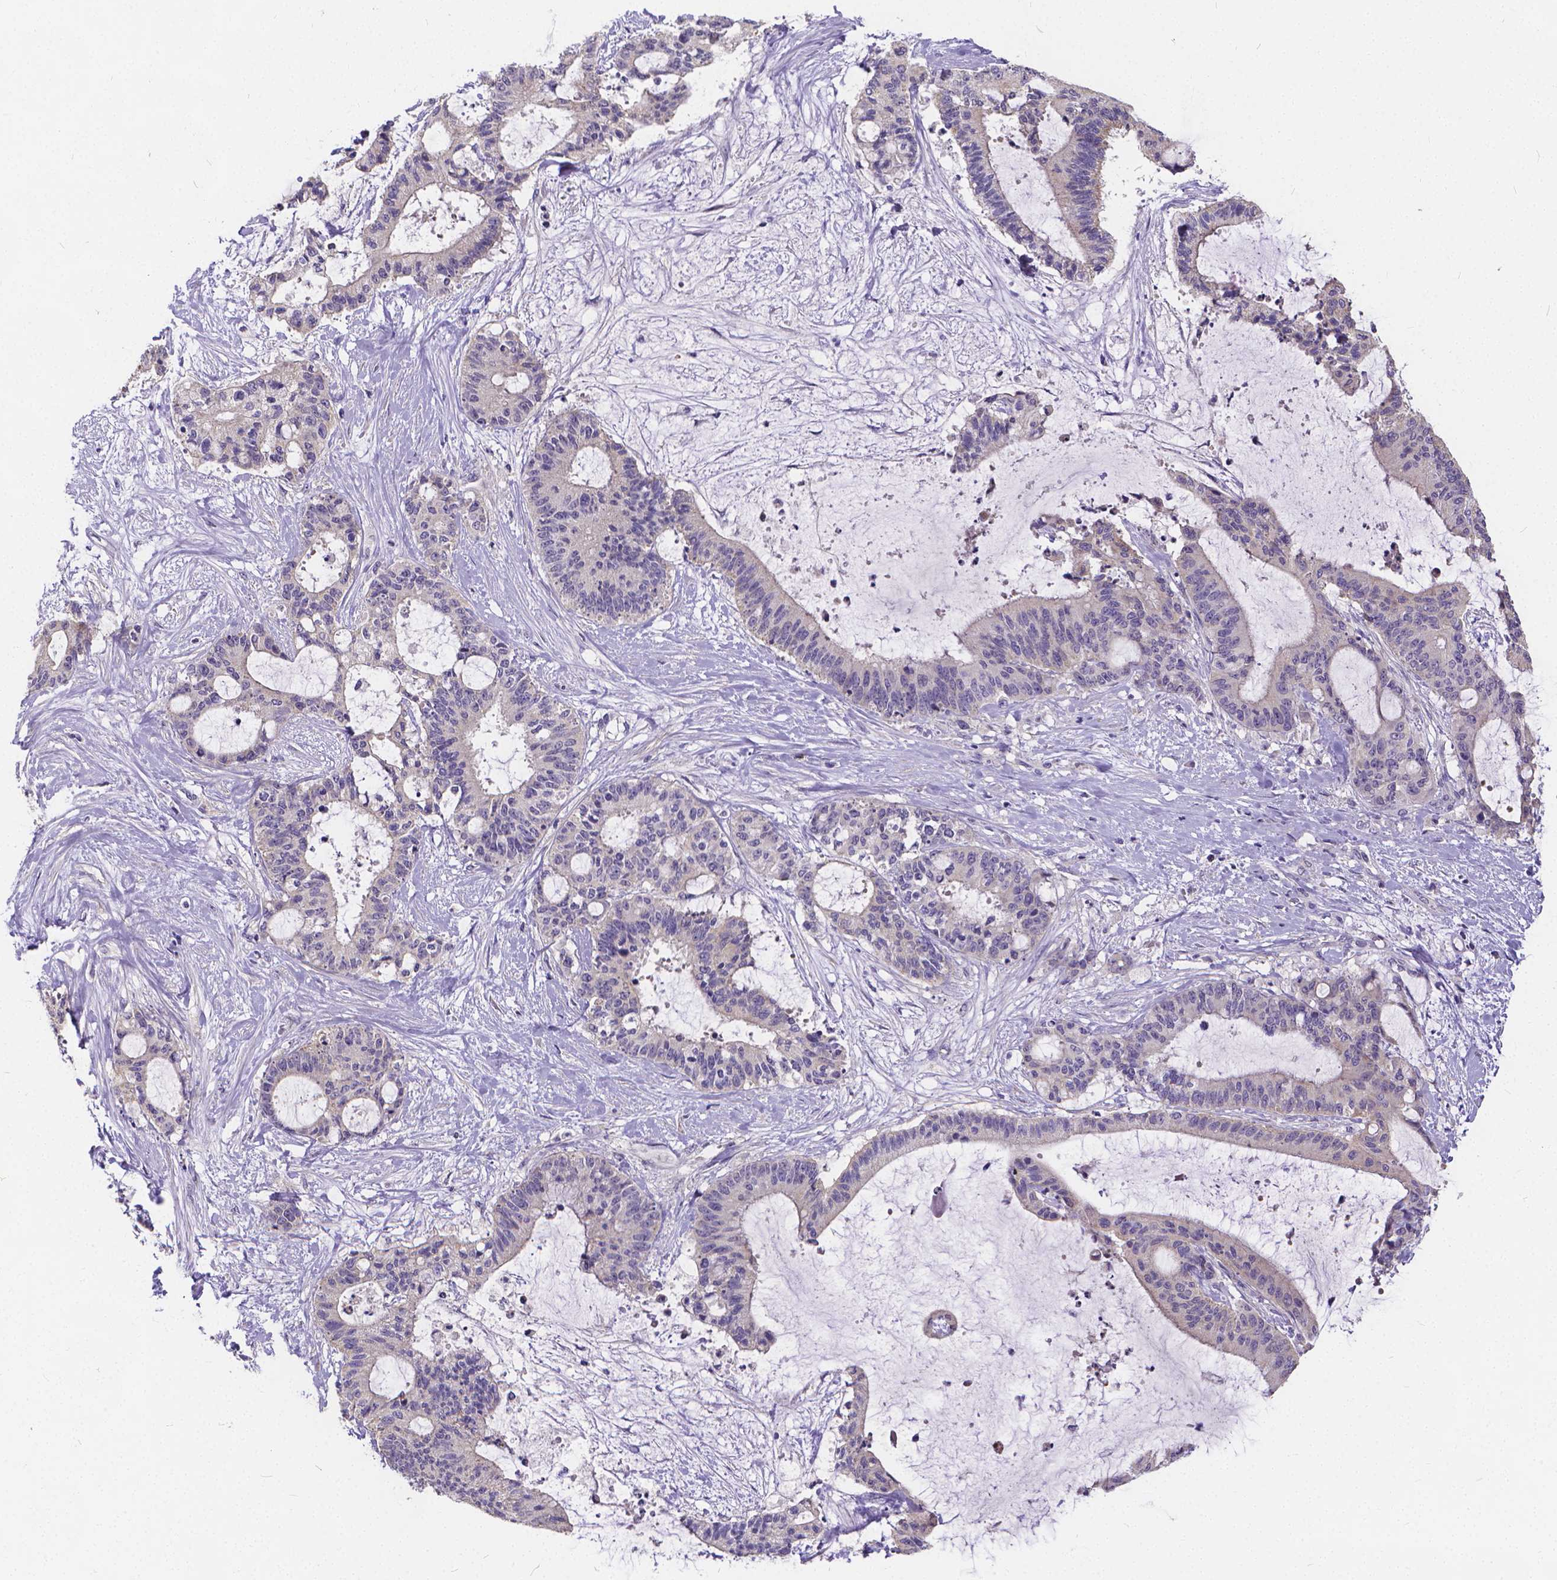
{"staining": {"intensity": "negative", "quantity": "none", "location": "none"}, "tissue": "liver cancer", "cell_type": "Tumor cells", "image_type": "cancer", "snomed": [{"axis": "morphology", "description": "Cholangiocarcinoma"}, {"axis": "topography", "description": "Liver"}], "caption": "Tumor cells show no significant staining in liver cholangiocarcinoma.", "gene": "GLRB", "patient": {"sex": "female", "age": 73}}